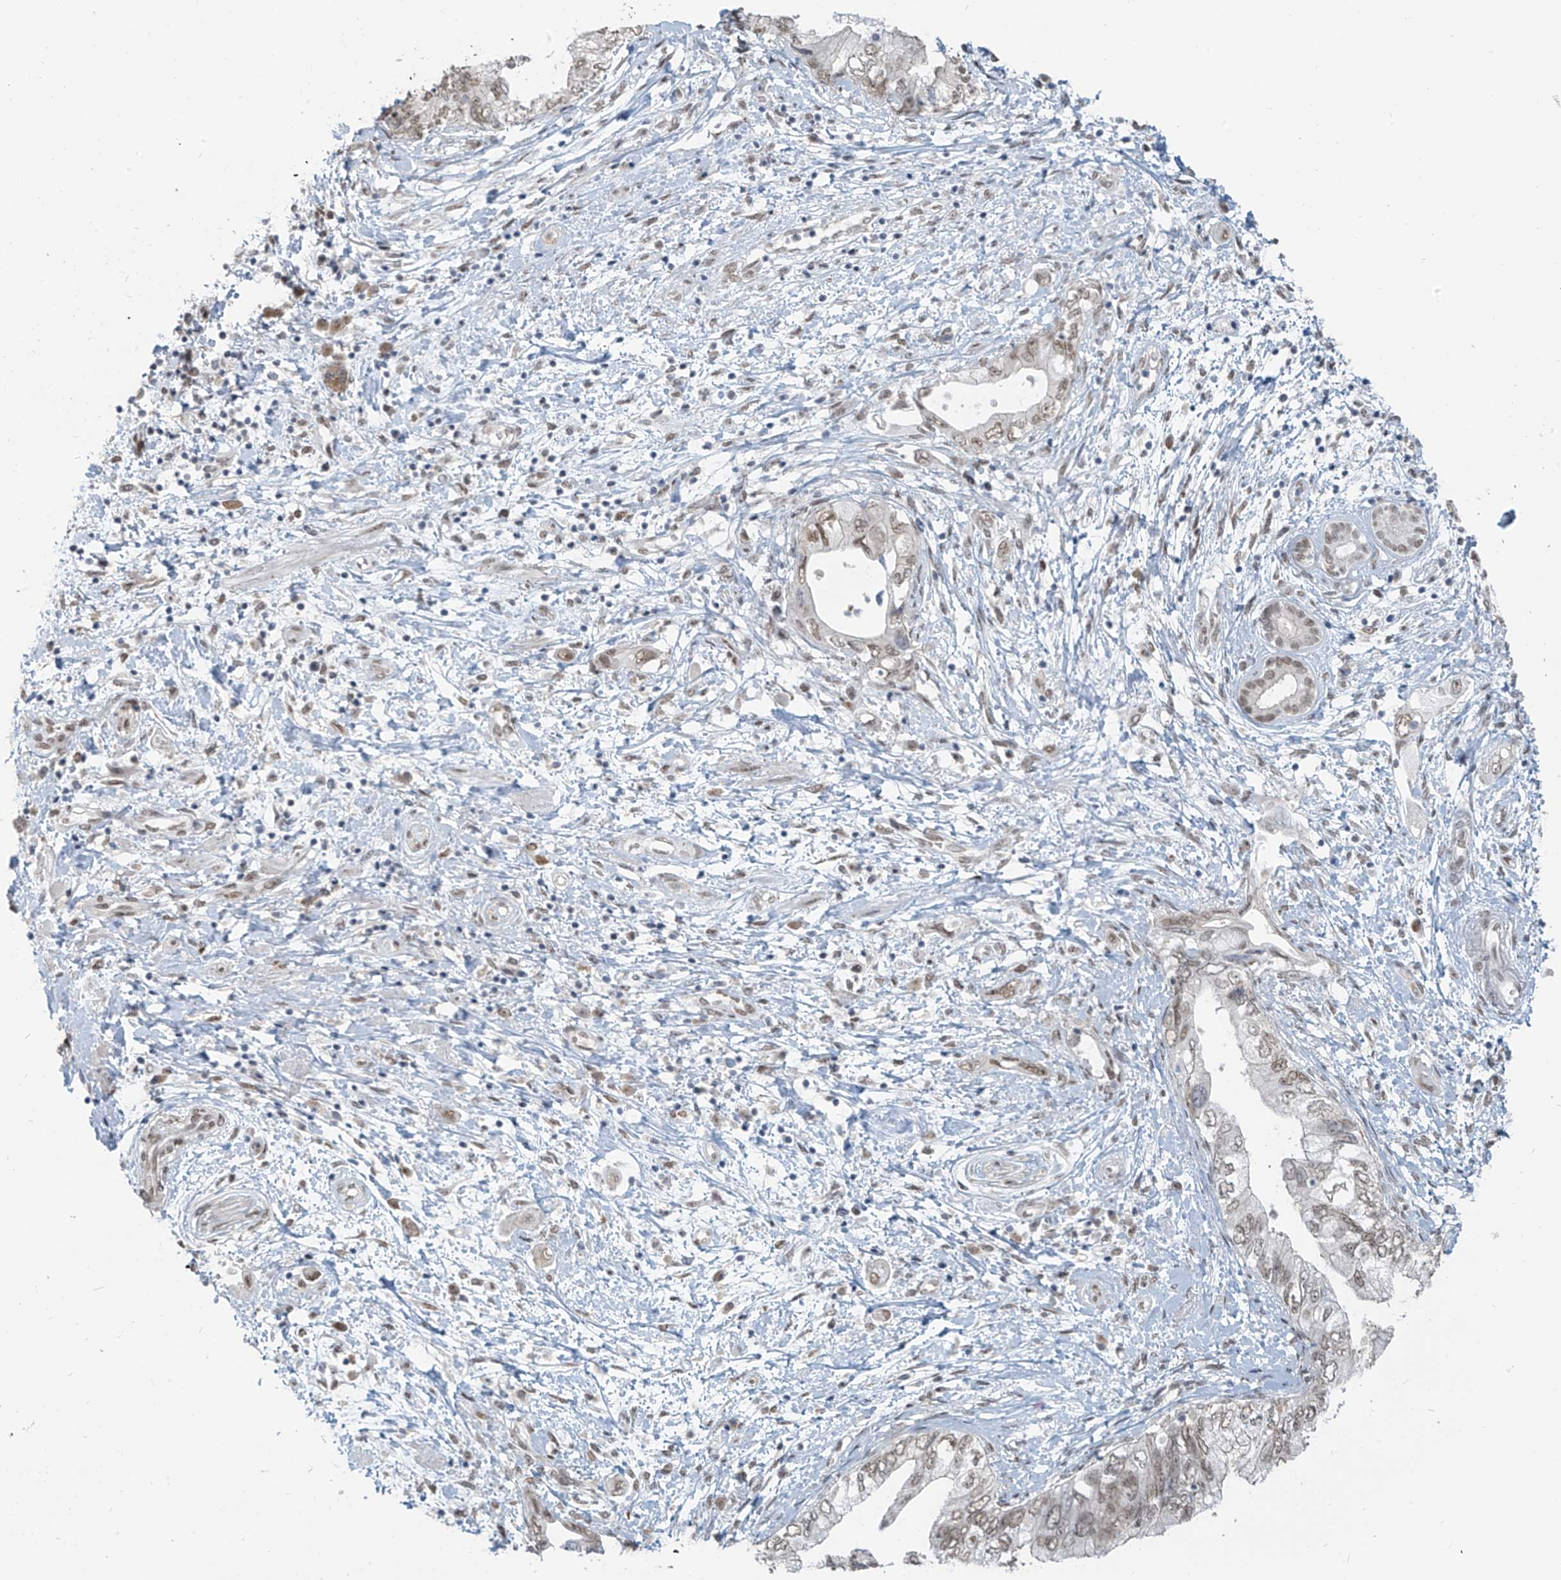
{"staining": {"intensity": "weak", "quantity": ">75%", "location": "nuclear"}, "tissue": "pancreatic cancer", "cell_type": "Tumor cells", "image_type": "cancer", "snomed": [{"axis": "morphology", "description": "Adenocarcinoma, NOS"}, {"axis": "topography", "description": "Pancreas"}], "caption": "Tumor cells display low levels of weak nuclear expression in about >75% of cells in human pancreatic cancer. (DAB (3,3'-diaminobenzidine) IHC with brightfield microscopy, high magnification).", "gene": "MCM9", "patient": {"sex": "female", "age": 73}}